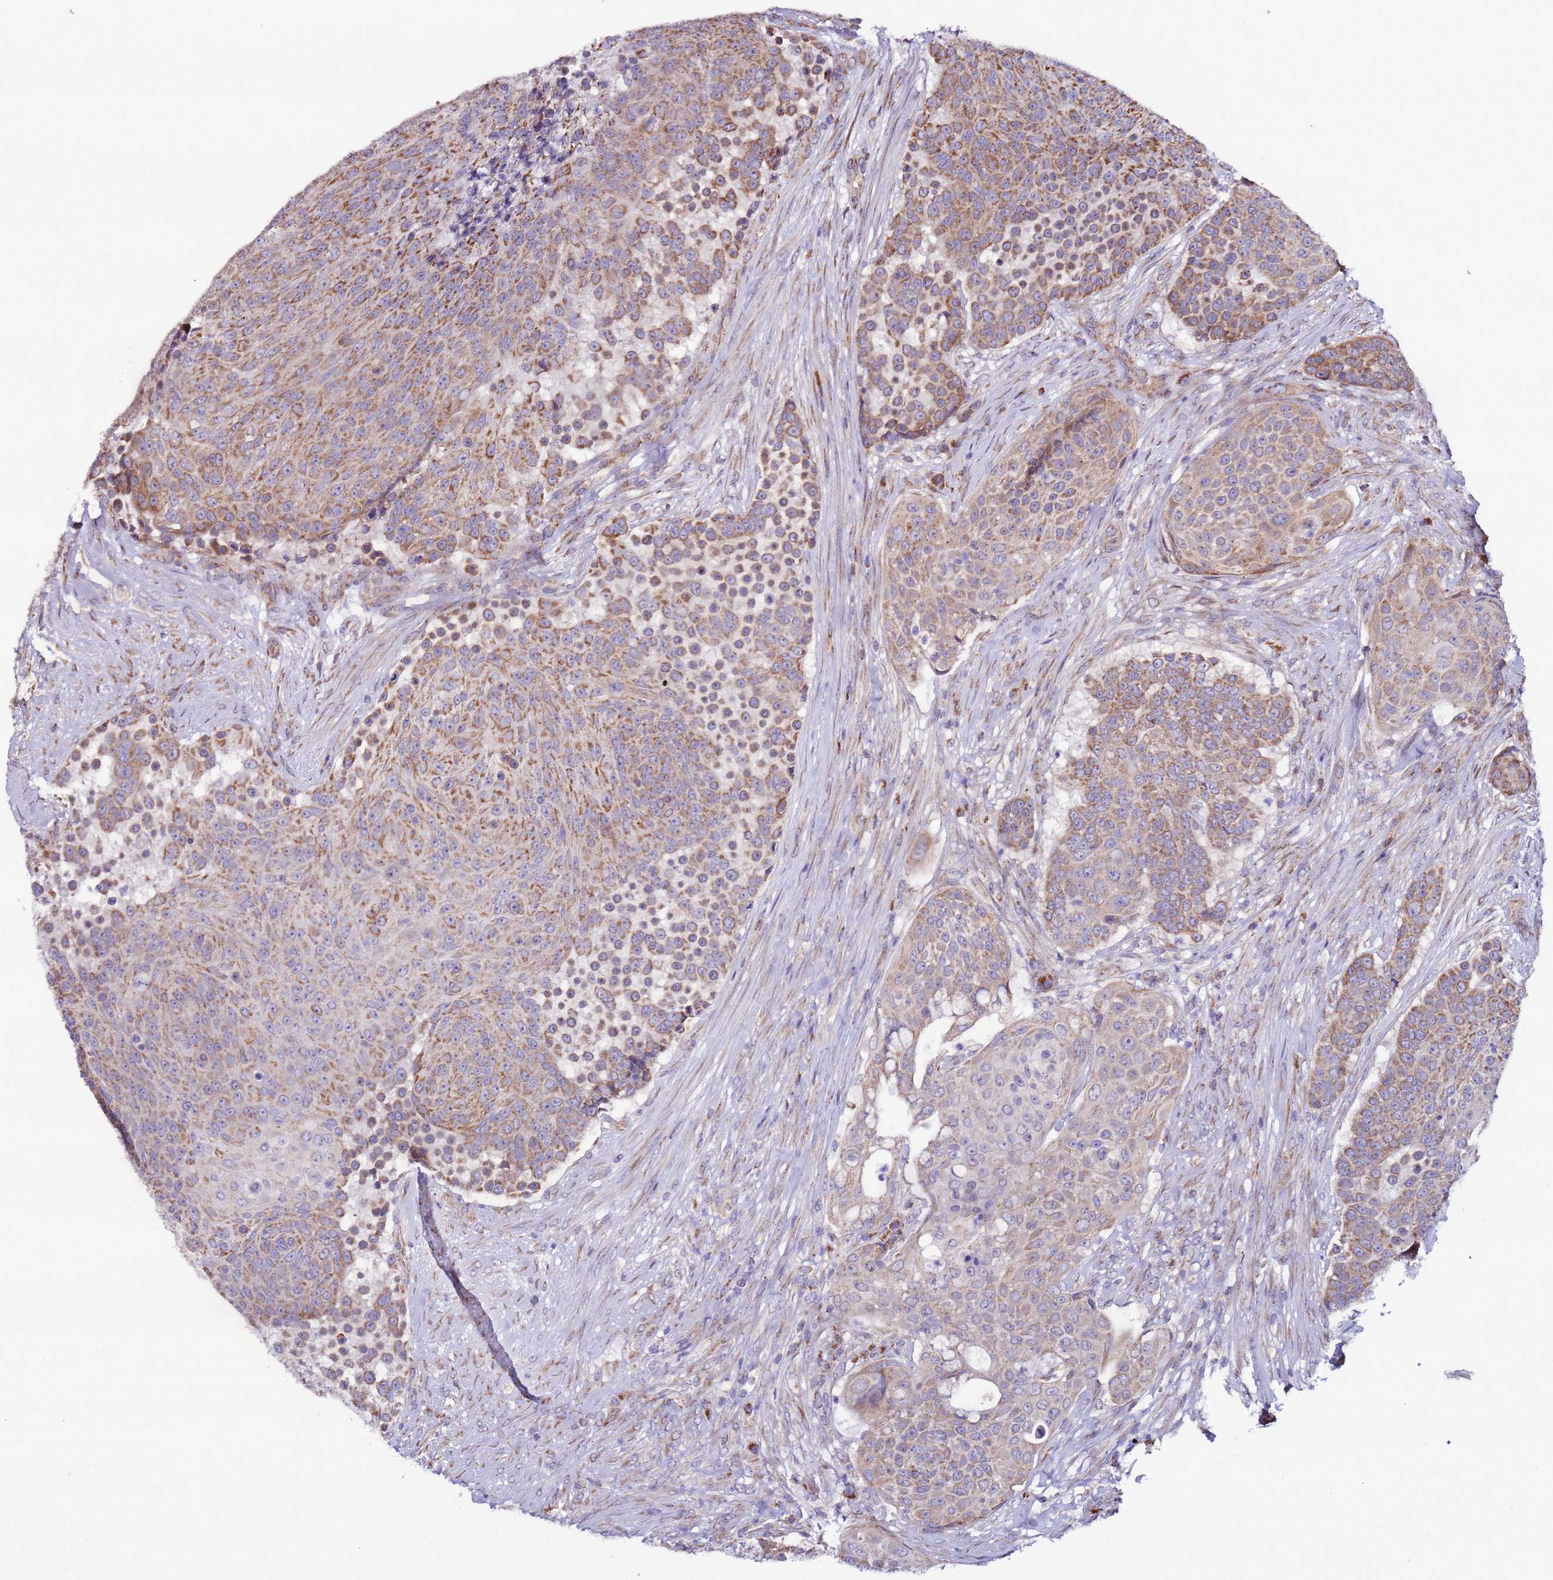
{"staining": {"intensity": "moderate", "quantity": ">75%", "location": "cytoplasmic/membranous"}, "tissue": "urothelial cancer", "cell_type": "Tumor cells", "image_type": "cancer", "snomed": [{"axis": "morphology", "description": "Urothelial carcinoma, High grade"}, {"axis": "topography", "description": "Urinary bladder"}], "caption": "An immunohistochemistry image of tumor tissue is shown. Protein staining in brown highlights moderate cytoplasmic/membranous positivity in urothelial carcinoma (high-grade) within tumor cells.", "gene": "AHI1", "patient": {"sex": "female", "age": 63}}